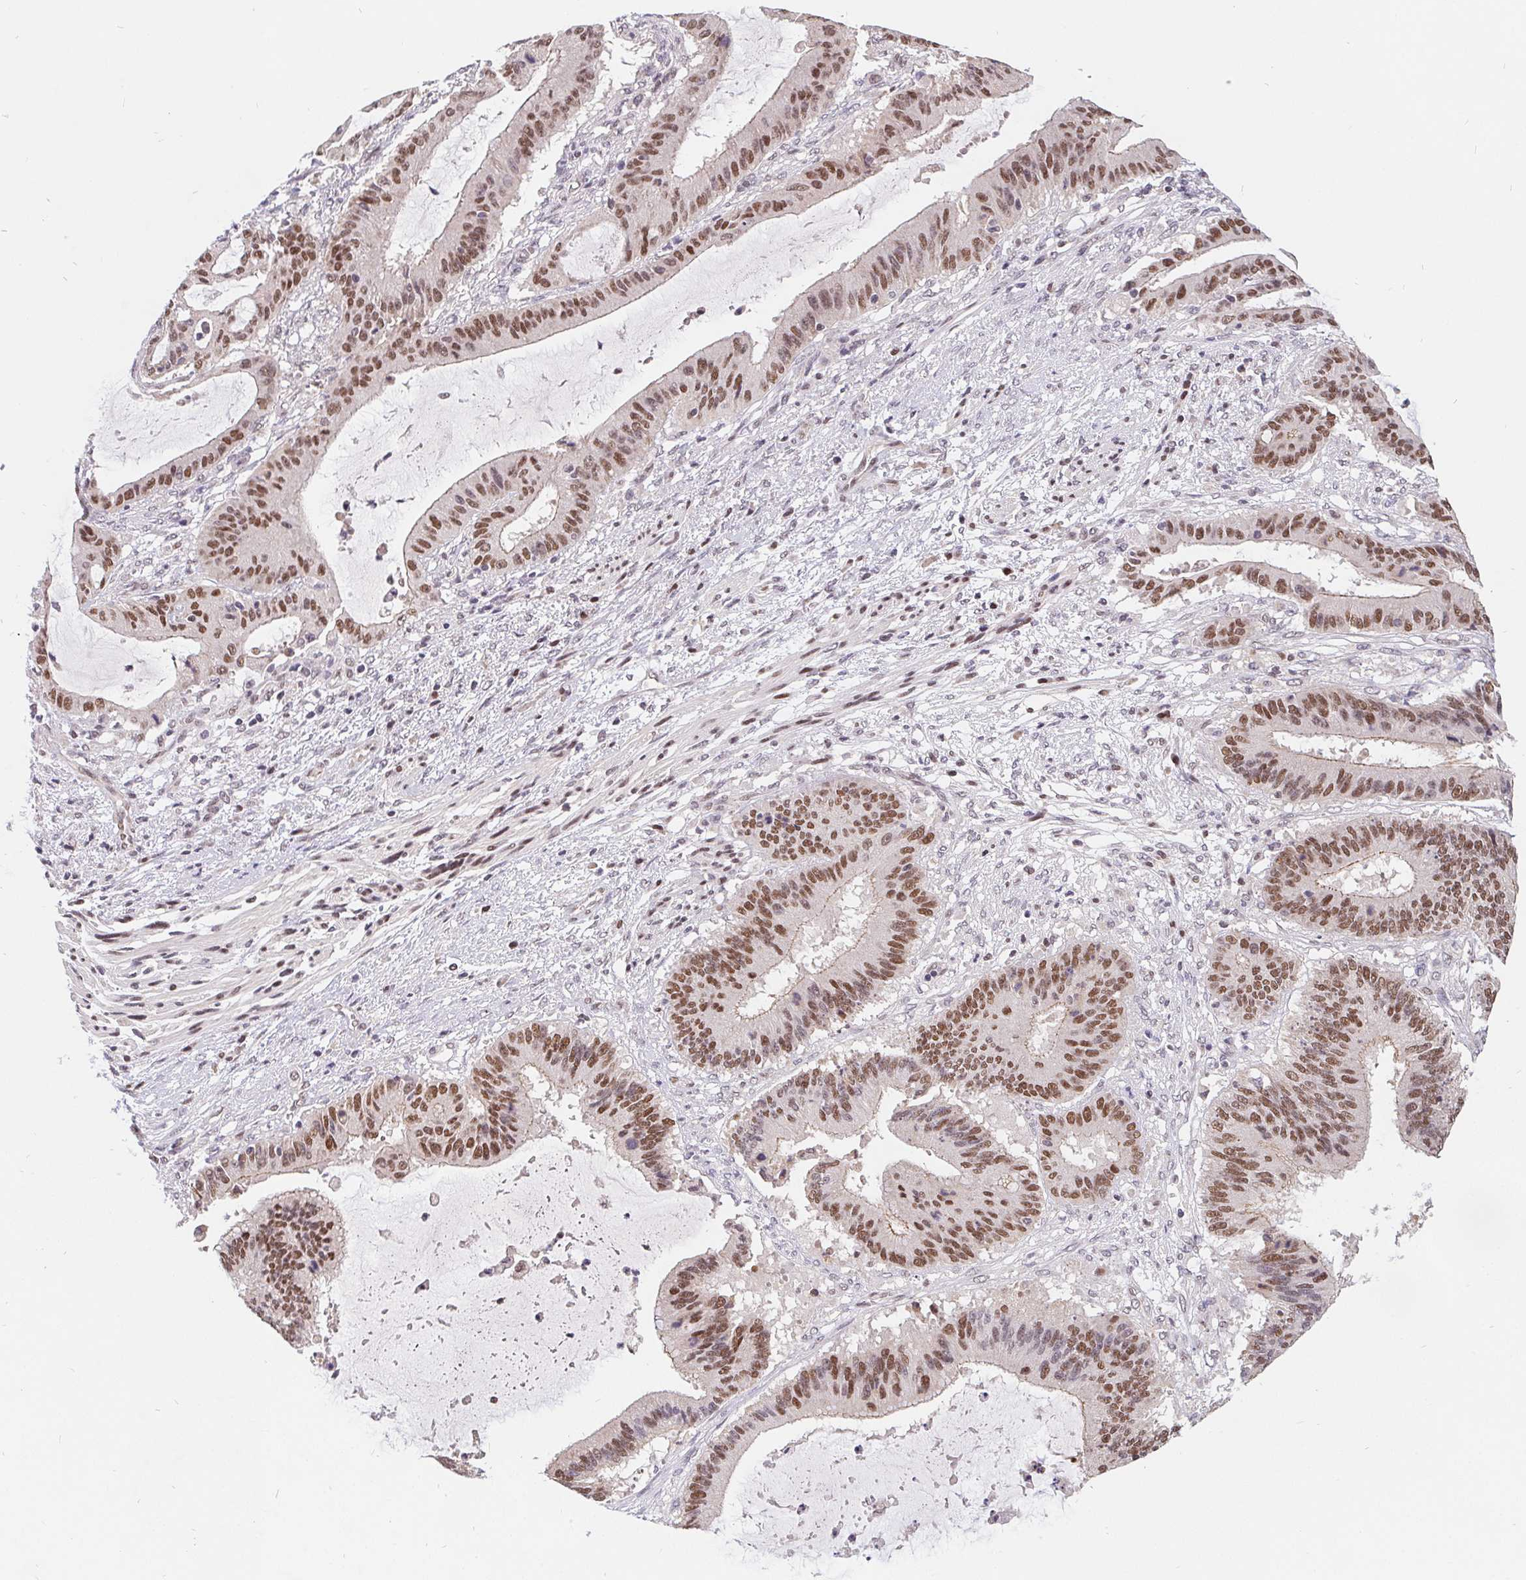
{"staining": {"intensity": "moderate", "quantity": ">75%", "location": "nuclear"}, "tissue": "liver cancer", "cell_type": "Tumor cells", "image_type": "cancer", "snomed": [{"axis": "morphology", "description": "Normal tissue, NOS"}, {"axis": "morphology", "description": "Cholangiocarcinoma"}, {"axis": "topography", "description": "Liver"}, {"axis": "topography", "description": "Peripheral nerve tissue"}], "caption": "Immunohistochemical staining of liver cancer (cholangiocarcinoma) reveals moderate nuclear protein expression in about >75% of tumor cells.", "gene": "POU2F1", "patient": {"sex": "female", "age": 73}}